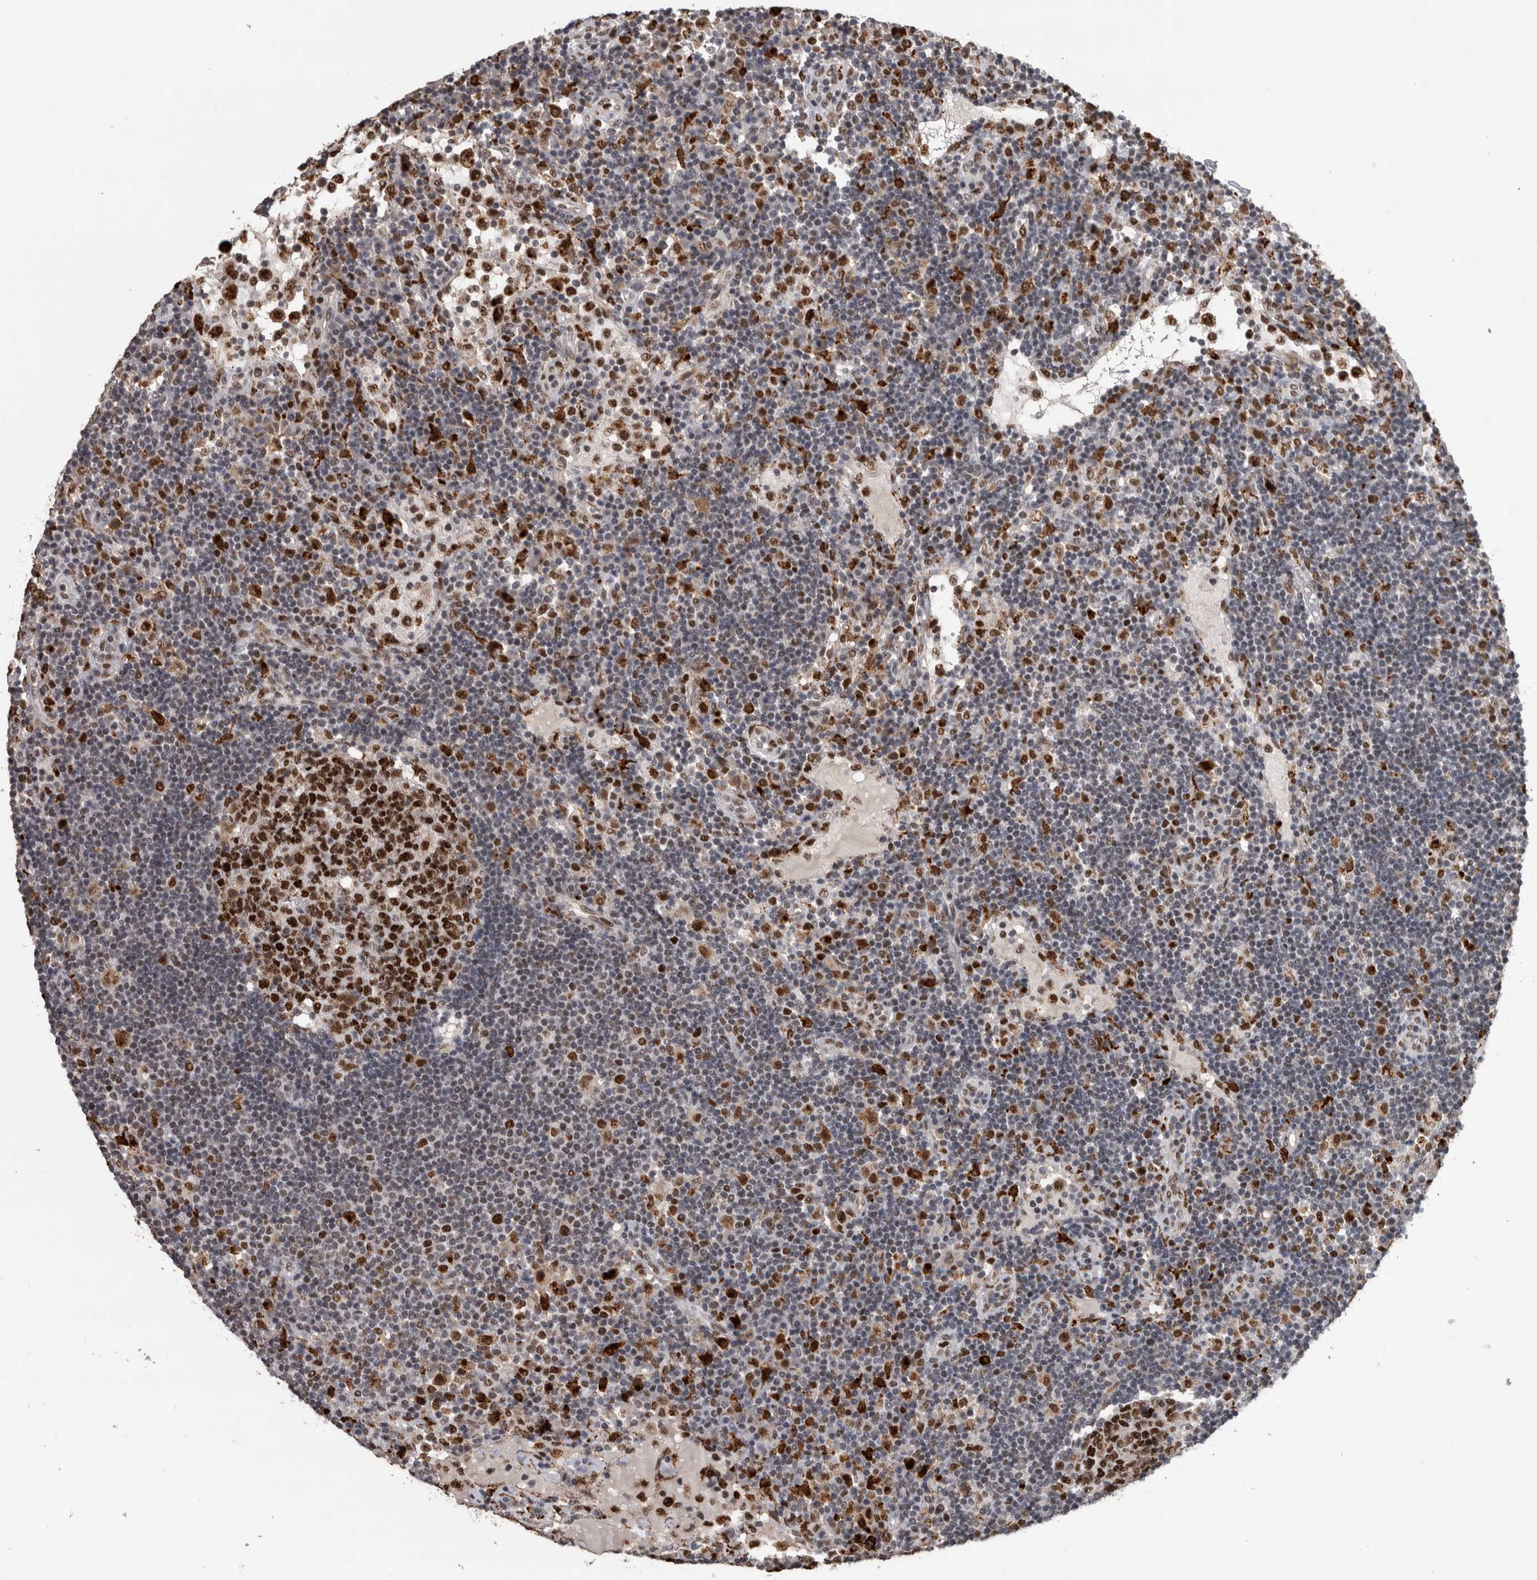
{"staining": {"intensity": "strong", "quantity": ">75%", "location": "nuclear"}, "tissue": "lymph node", "cell_type": "Germinal center cells", "image_type": "normal", "snomed": [{"axis": "morphology", "description": "Normal tissue, NOS"}, {"axis": "topography", "description": "Lymph node"}], "caption": "An immunohistochemistry (IHC) photomicrograph of unremarkable tissue is shown. Protein staining in brown labels strong nuclear positivity in lymph node within germinal center cells. (DAB (3,3'-diaminobenzidine) IHC with brightfield microscopy, high magnification).", "gene": "POLD2", "patient": {"sex": "female", "age": 53}}